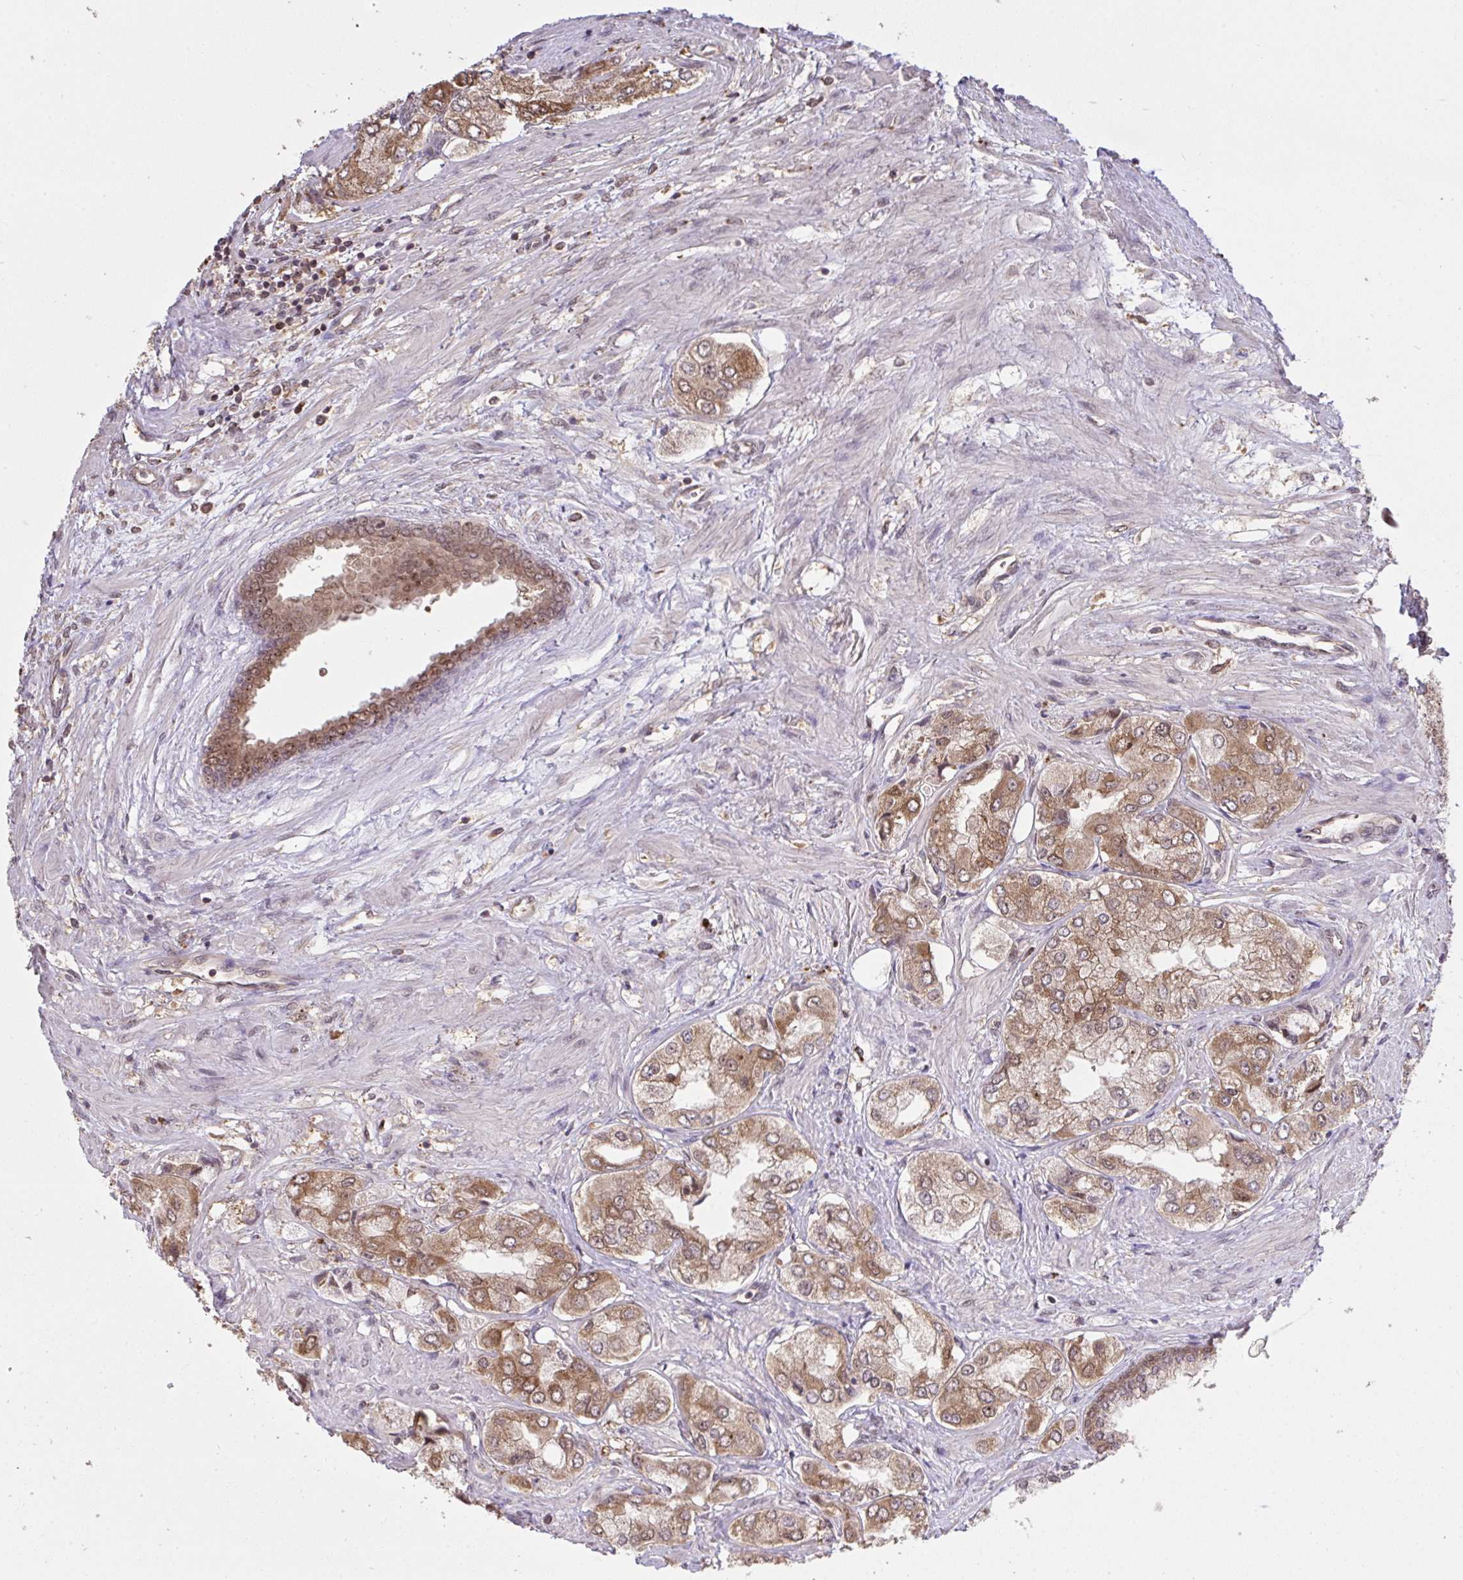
{"staining": {"intensity": "strong", "quantity": "25%-75%", "location": "cytoplasmic/membranous"}, "tissue": "prostate cancer", "cell_type": "Tumor cells", "image_type": "cancer", "snomed": [{"axis": "morphology", "description": "Adenocarcinoma, Low grade"}, {"axis": "topography", "description": "Prostate"}], "caption": "Low-grade adenocarcinoma (prostate) stained for a protein (brown) demonstrates strong cytoplasmic/membranous positive expression in approximately 25%-75% of tumor cells.", "gene": "C12orf57", "patient": {"sex": "male", "age": 69}}